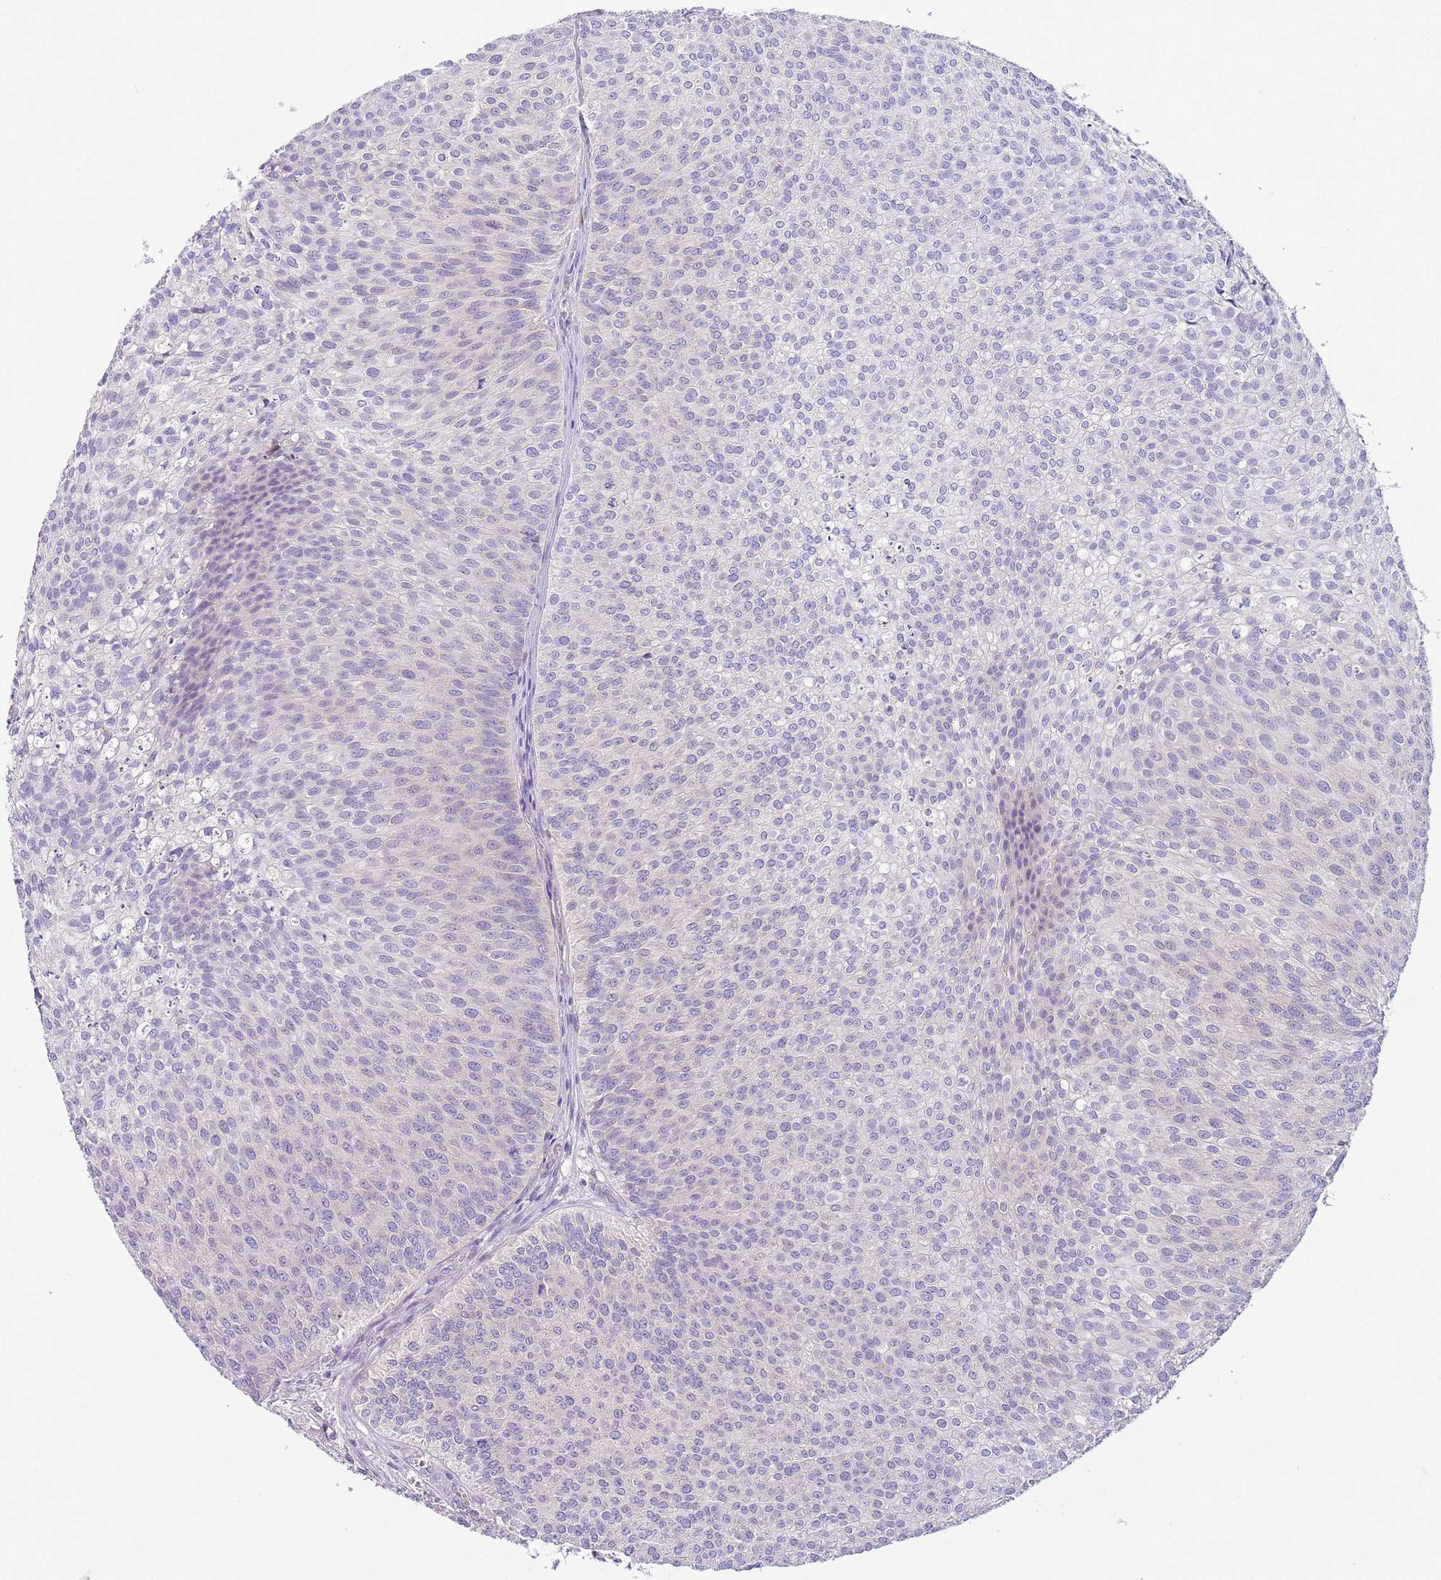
{"staining": {"intensity": "negative", "quantity": "none", "location": "none"}, "tissue": "urothelial cancer", "cell_type": "Tumor cells", "image_type": "cancer", "snomed": [{"axis": "morphology", "description": "Urothelial carcinoma, Low grade"}, {"axis": "topography", "description": "Urinary bladder"}], "caption": "Low-grade urothelial carcinoma was stained to show a protein in brown. There is no significant staining in tumor cells. (Brightfield microscopy of DAB (3,3'-diaminobenzidine) immunohistochemistry (IHC) at high magnification).", "gene": "DDHD1", "patient": {"sex": "male", "age": 84}}